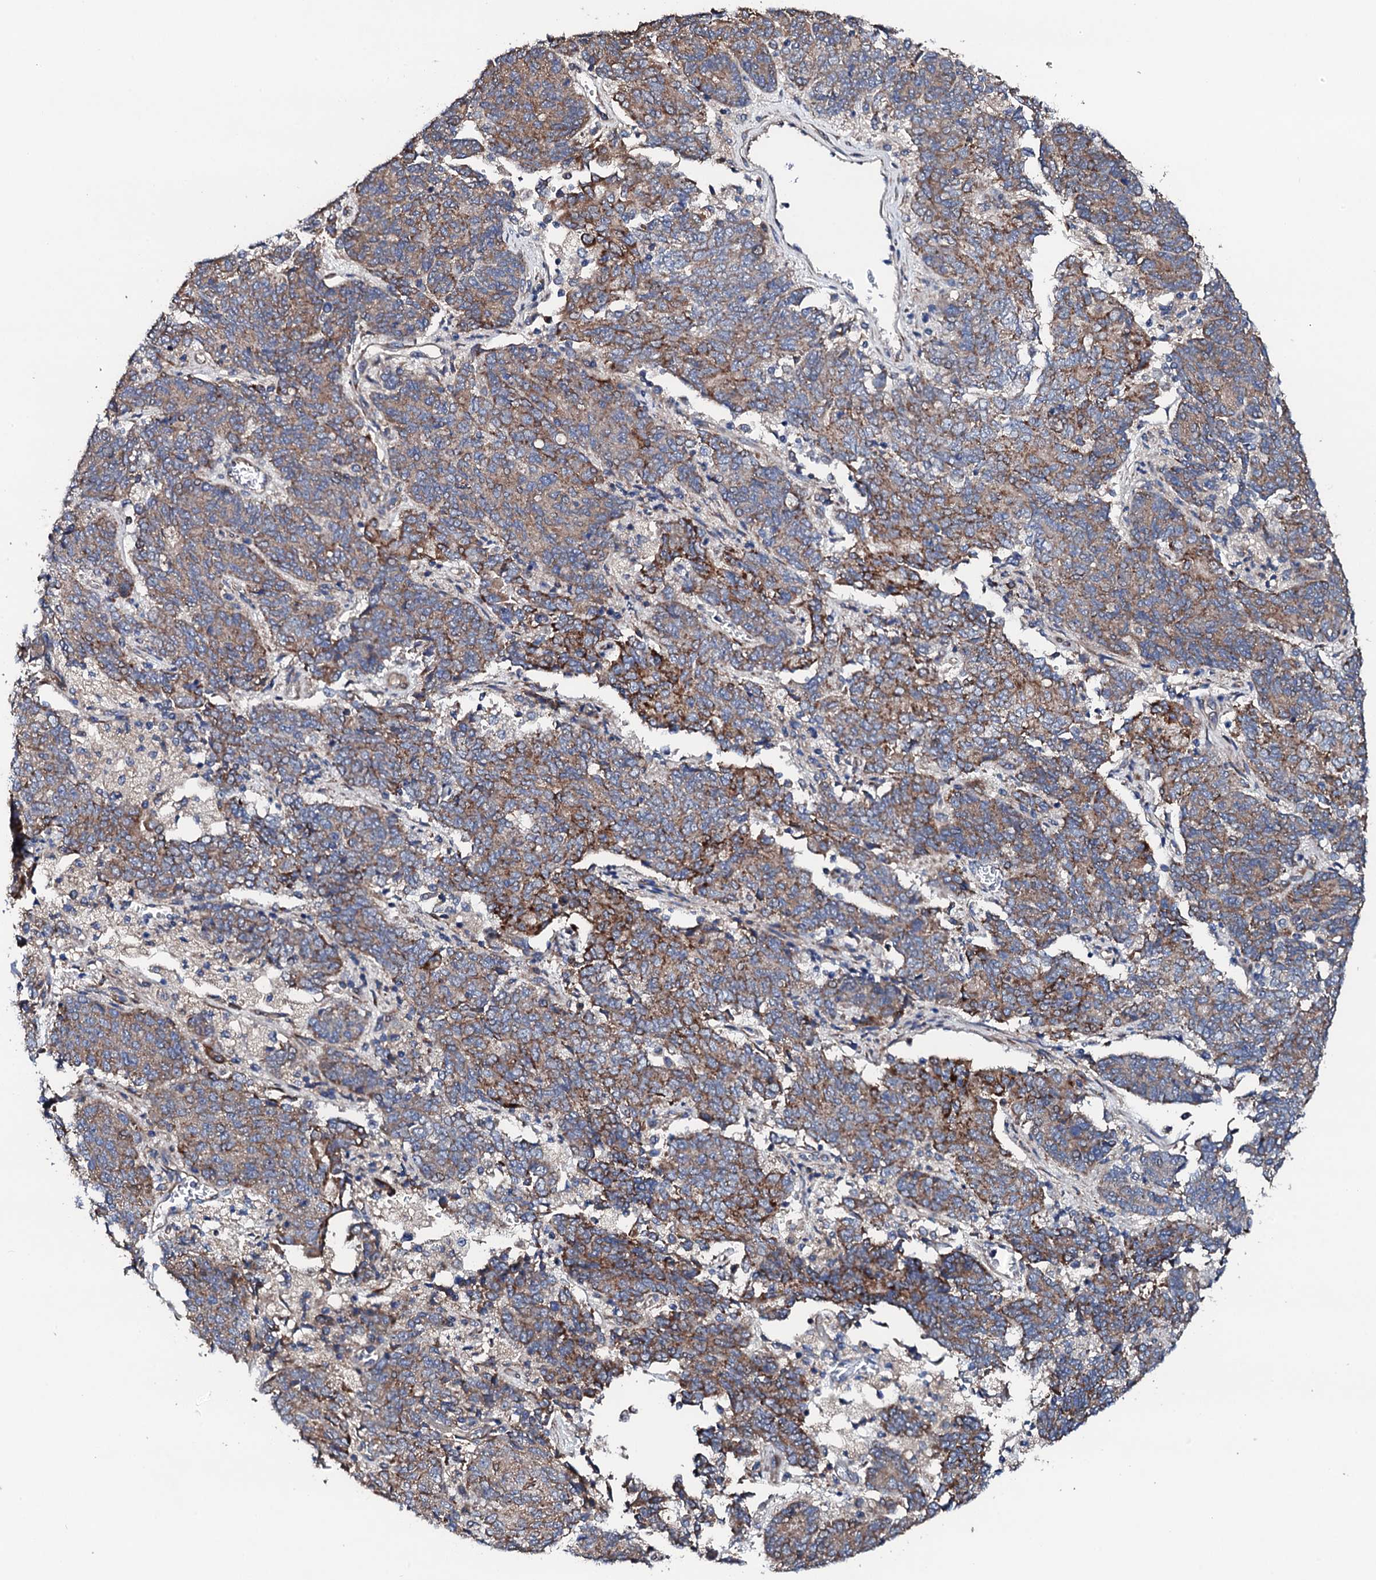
{"staining": {"intensity": "moderate", "quantity": "25%-75%", "location": "cytoplasmic/membranous"}, "tissue": "endometrial cancer", "cell_type": "Tumor cells", "image_type": "cancer", "snomed": [{"axis": "morphology", "description": "Adenocarcinoma, NOS"}, {"axis": "topography", "description": "Endometrium"}], "caption": "Endometrial cancer (adenocarcinoma) stained with immunohistochemistry displays moderate cytoplasmic/membranous staining in approximately 25%-75% of tumor cells. (DAB IHC with brightfield microscopy, high magnification).", "gene": "LIPT2", "patient": {"sex": "female", "age": 80}}